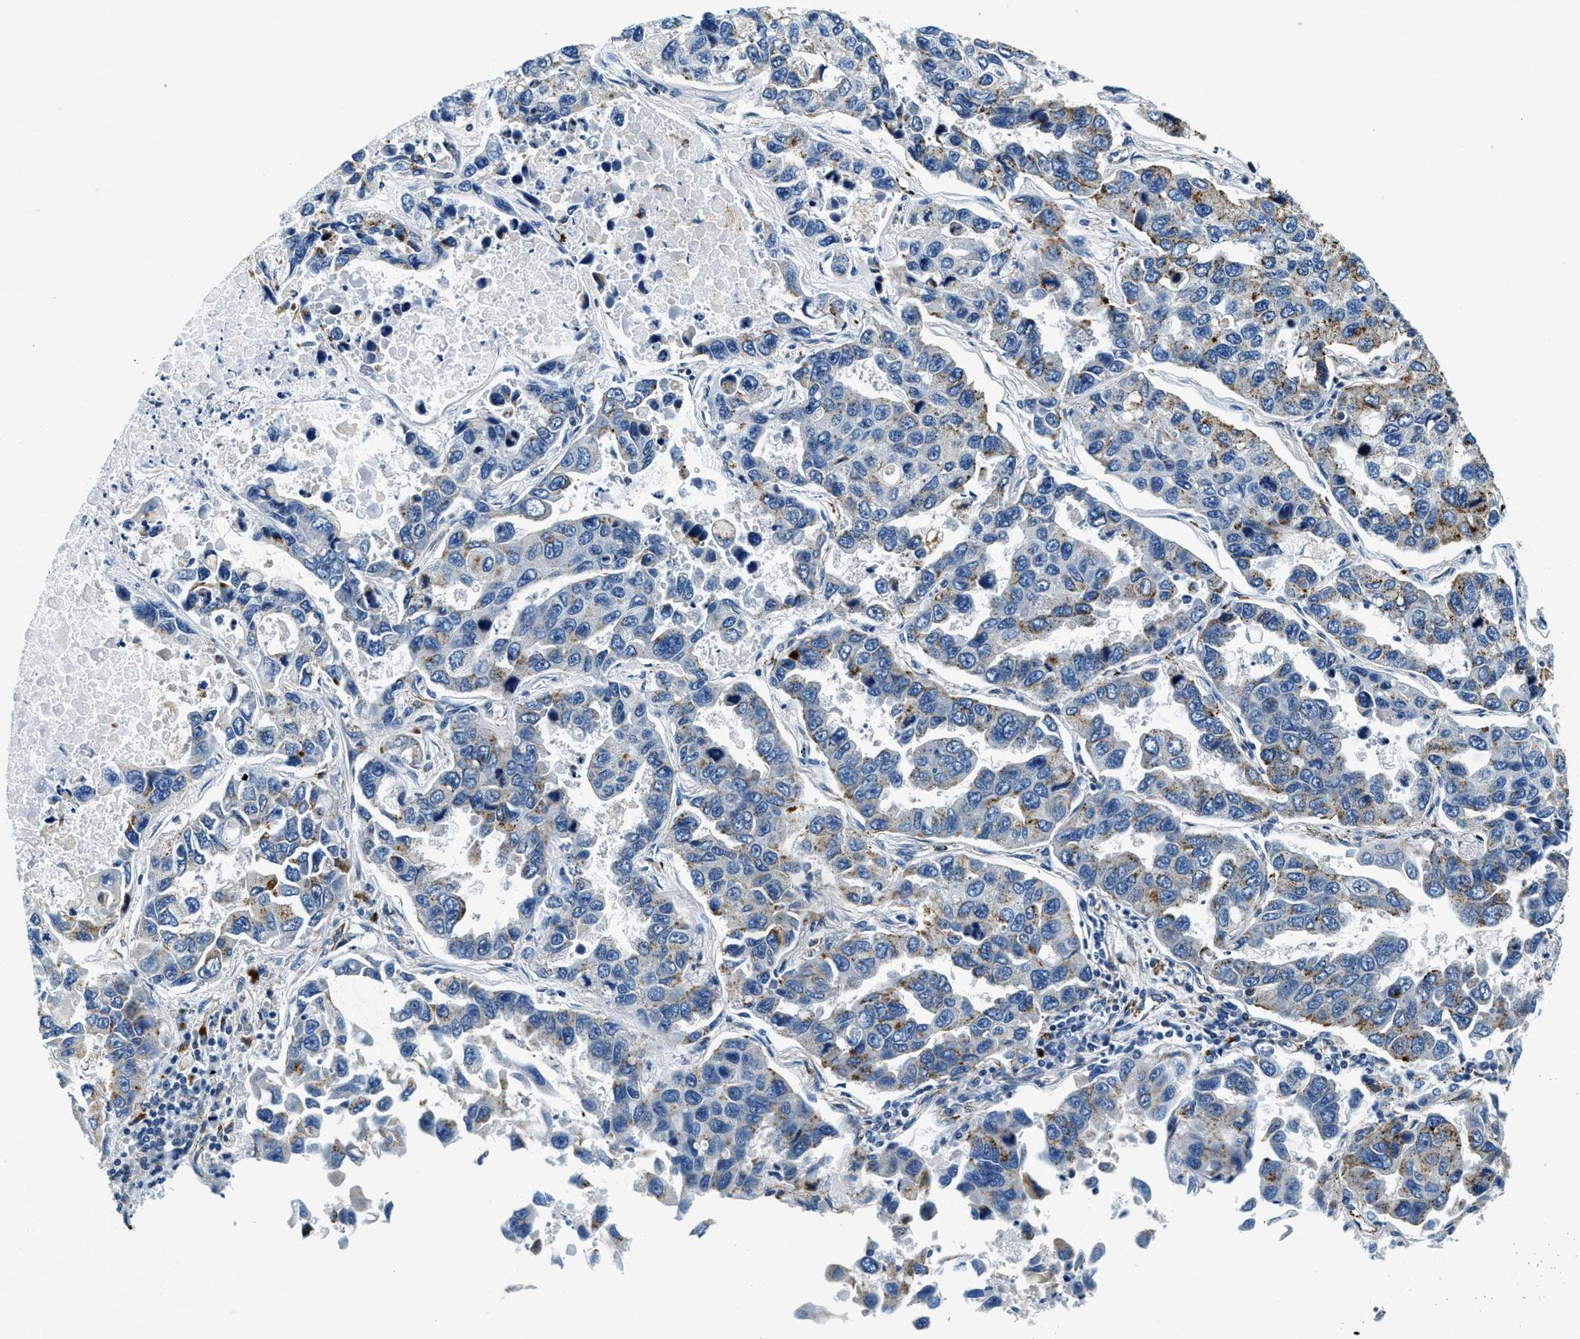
{"staining": {"intensity": "moderate", "quantity": "<25%", "location": "cytoplasmic/membranous"}, "tissue": "lung cancer", "cell_type": "Tumor cells", "image_type": "cancer", "snomed": [{"axis": "morphology", "description": "Adenocarcinoma, NOS"}, {"axis": "topography", "description": "Lung"}], "caption": "Adenocarcinoma (lung) stained with a protein marker exhibits moderate staining in tumor cells.", "gene": "GNS", "patient": {"sex": "male", "age": 64}}